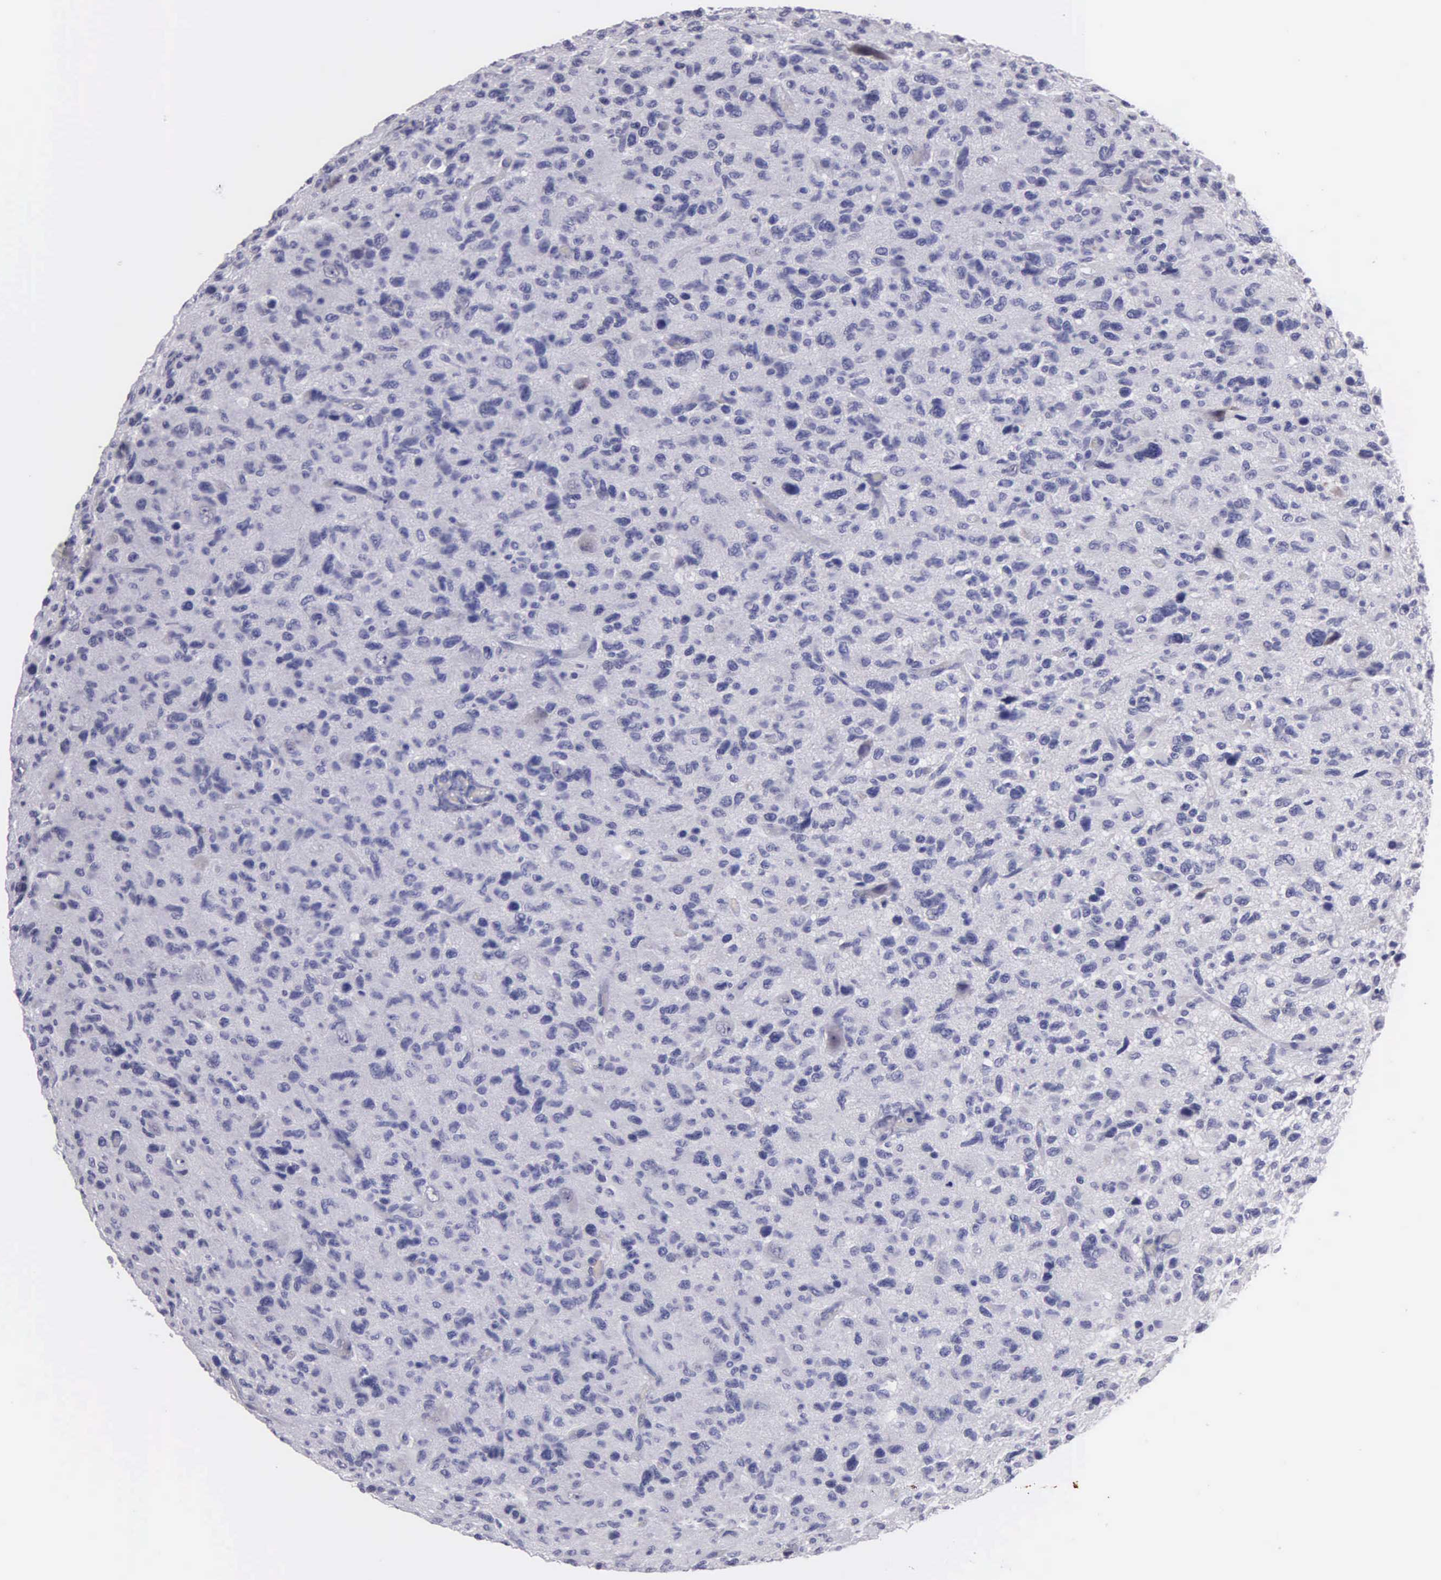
{"staining": {"intensity": "negative", "quantity": "none", "location": "none"}, "tissue": "glioma", "cell_type": "Tumor cells", "image_type": "cancer", "snomed": [{"axis": "morphology", "description": "Glioma, malignant, High grade"}, {"axis": "topography", "description": "Brain"}], "caption": "DAB immunohistochemical staining of human malignant high-grade glioma shows no significant positivity in tumor cells. Nuclei are stained in blue.", "gene": "FBLN5", "patient": {"sex": "female", "age": 60}}